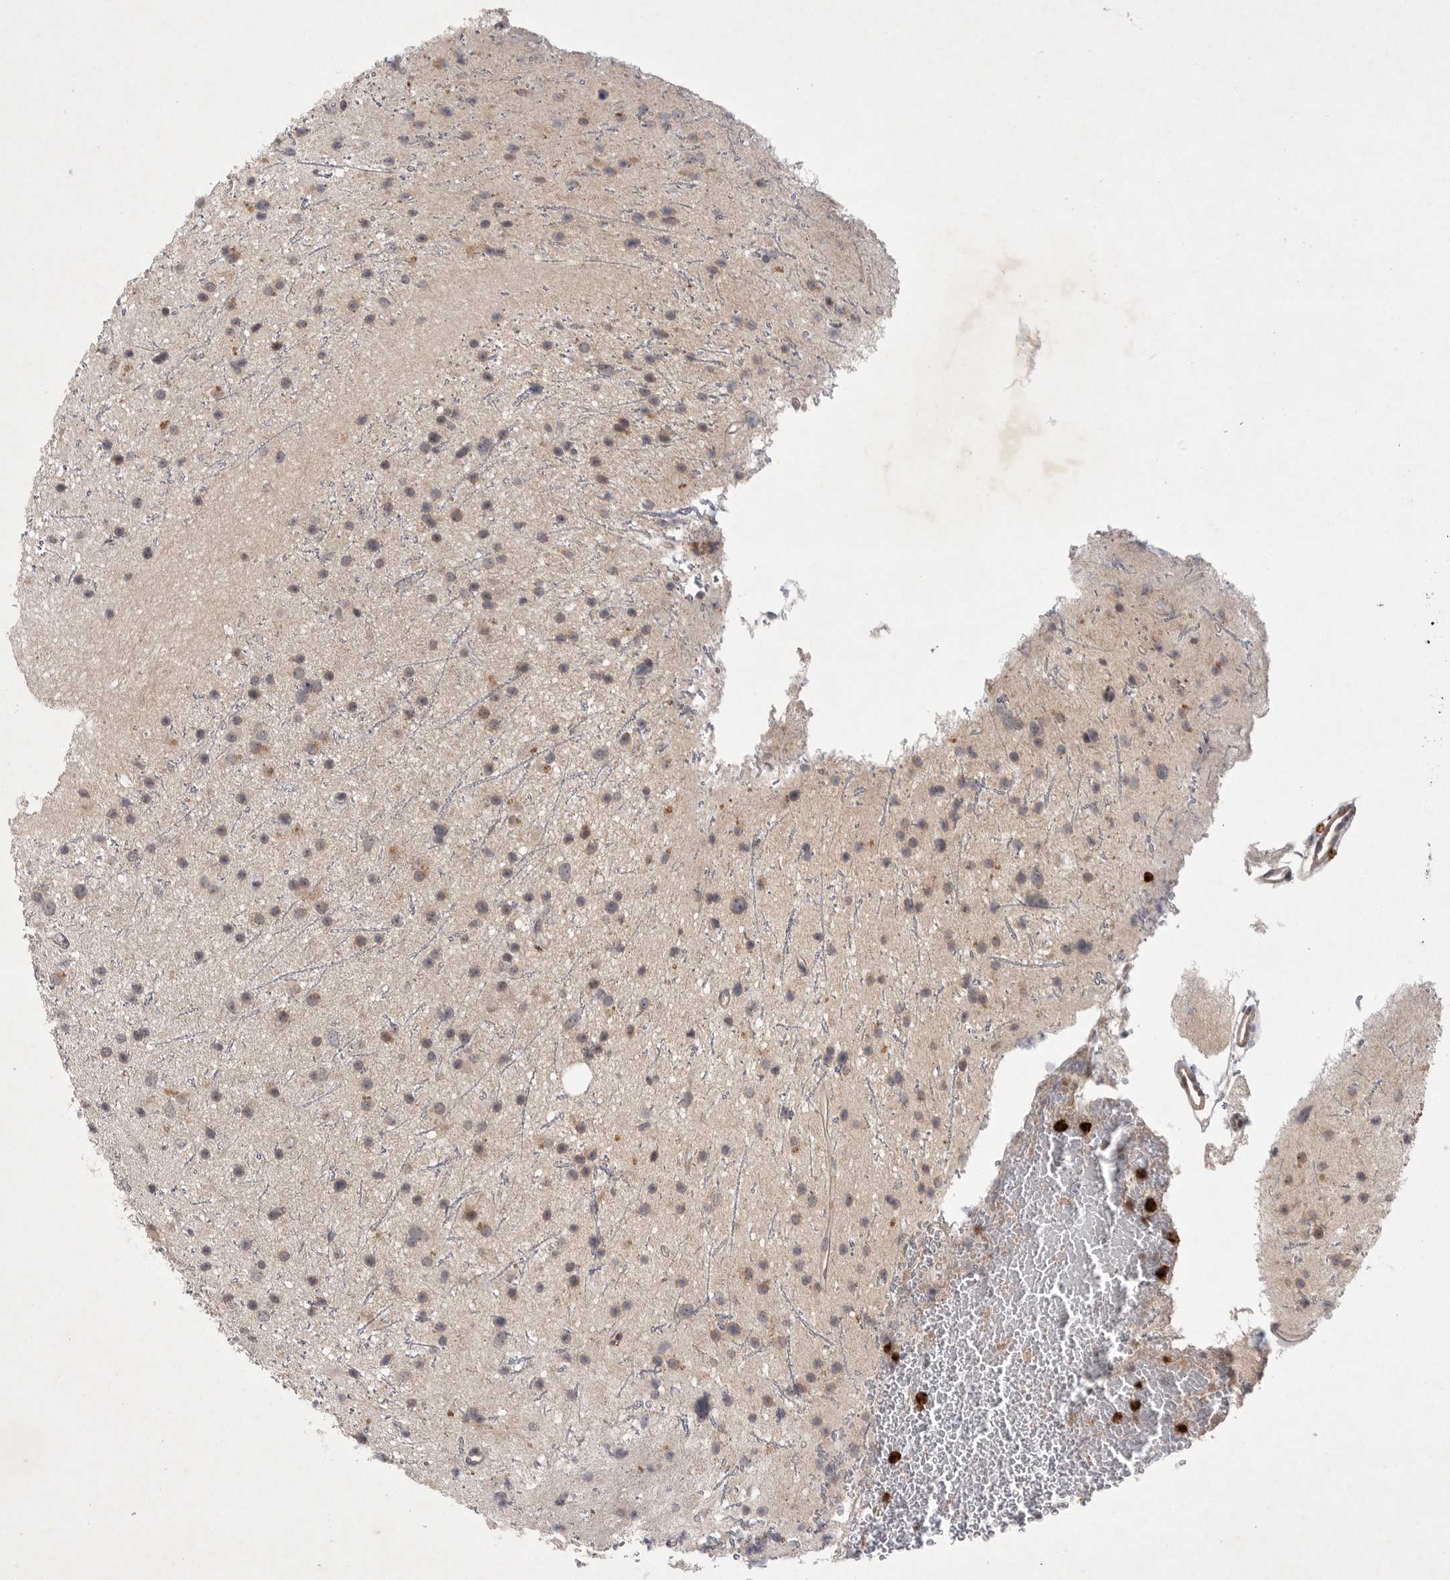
{"staining": {"intensity": "weak", "quantity": "<25%", "location": "cytoplasmic/membranous"}, "tissue": "glioma", "cell_type": "Tumor cells", "image_type": "cancer", "snomed": [{"axis": "morphology", "description": "Glioma, malignant, Low grade"}, {"axis": "topography", "description": "Cerebral cortex"}], "caption": "A histopathology image of human glioma is negative for staining in tumor cells.", "gene": "UBE3D", "patient": {"sex": "female", "age": 39}}